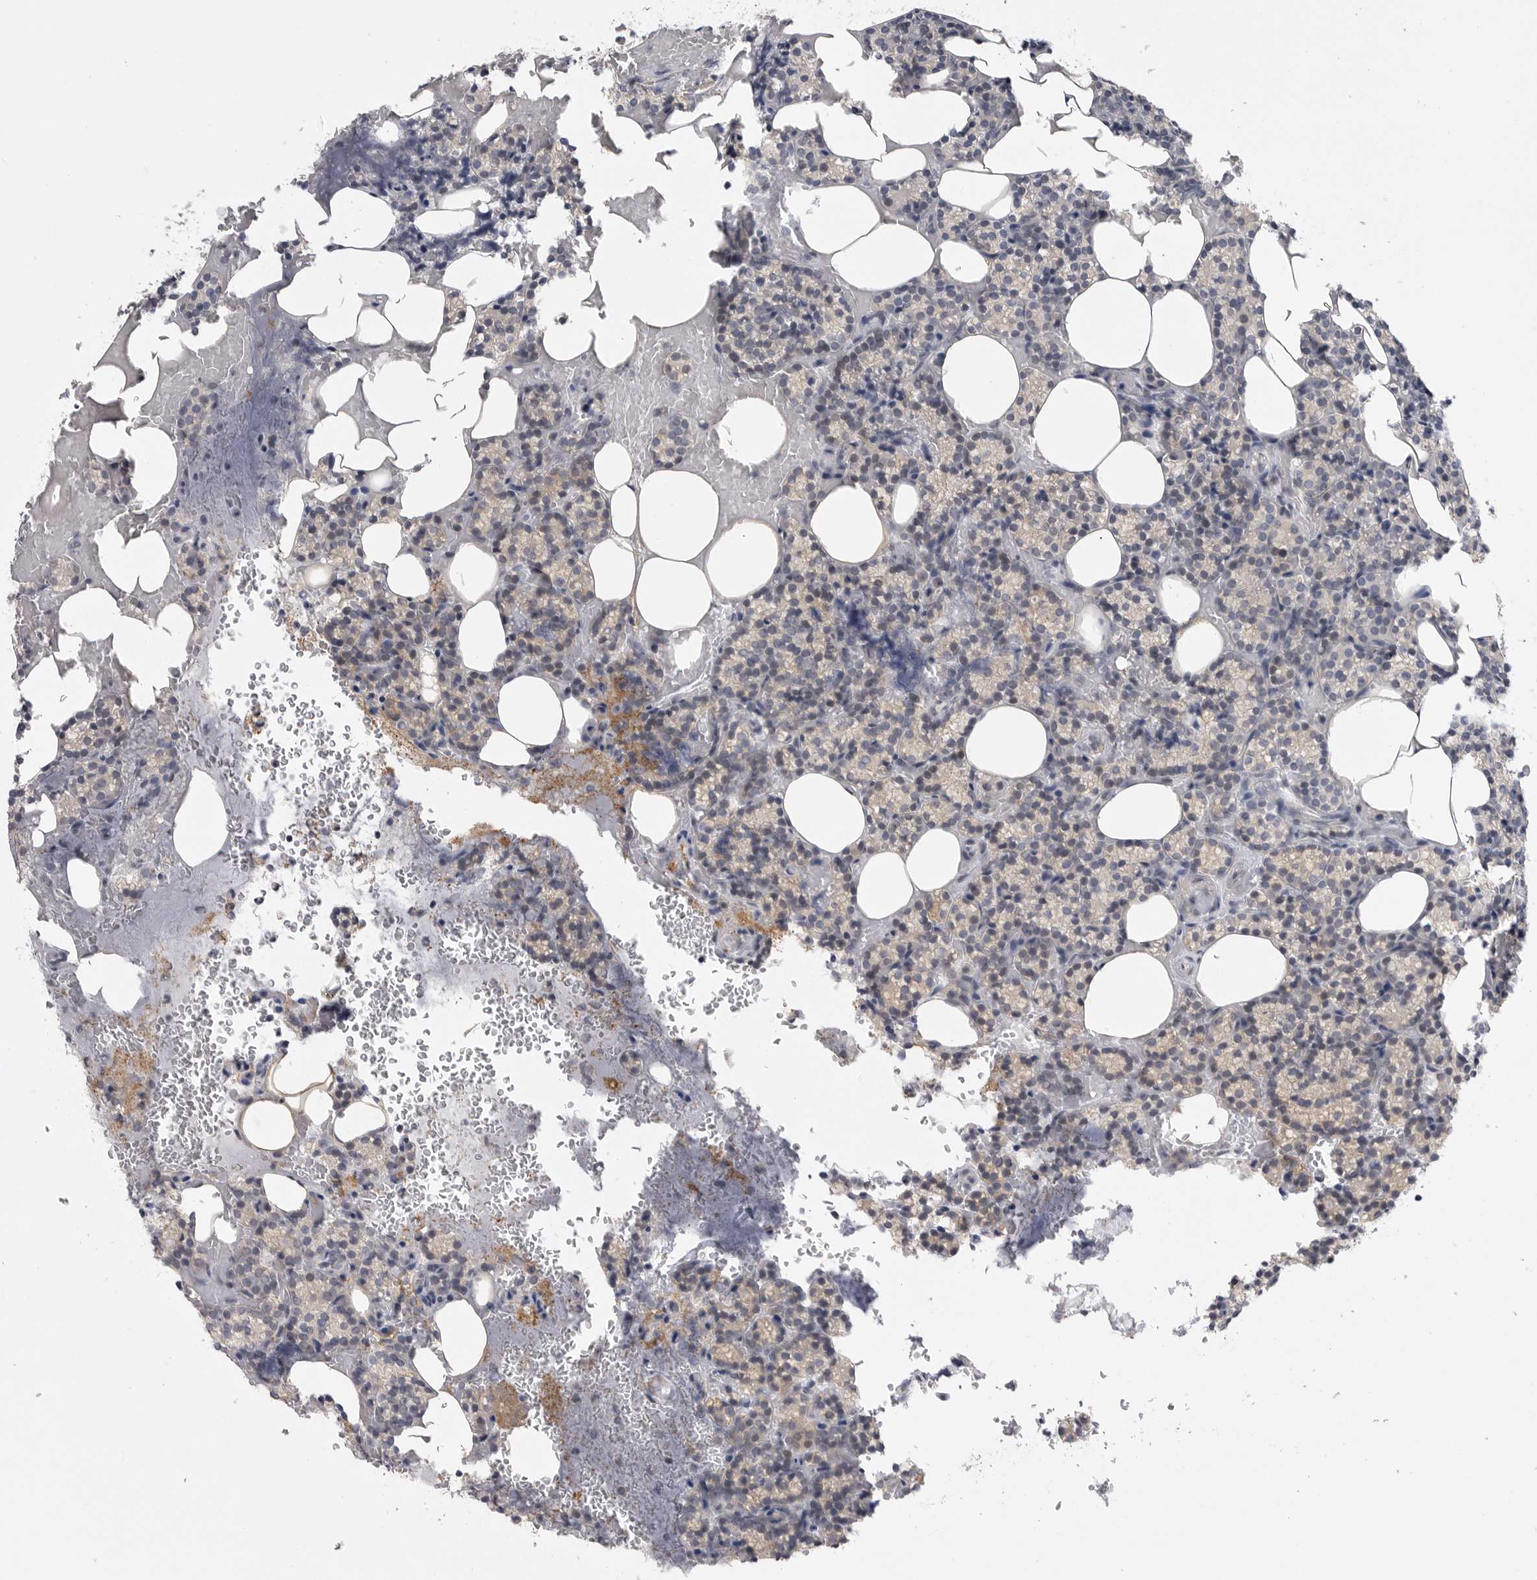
{"staining": {"intensity": "weak", "quantity": "<25%", "location": "nuclear"}, "tissue": "parathyroid gland", "cell_type": "Glandular cells", "image_type": "normal", "snomed": [{"axis": "morphology", "description": "Normal tissue, NOS"}, {"axis": "topography", "description": "Parathyroid gland"}], "caption": "Parathyroid gland stained for a protein using immunohistochemistry (IHC) demonstrates no expression glandular cells.", "gene": "FBXO43", "patient": {"sex": "female", "age": 78}}